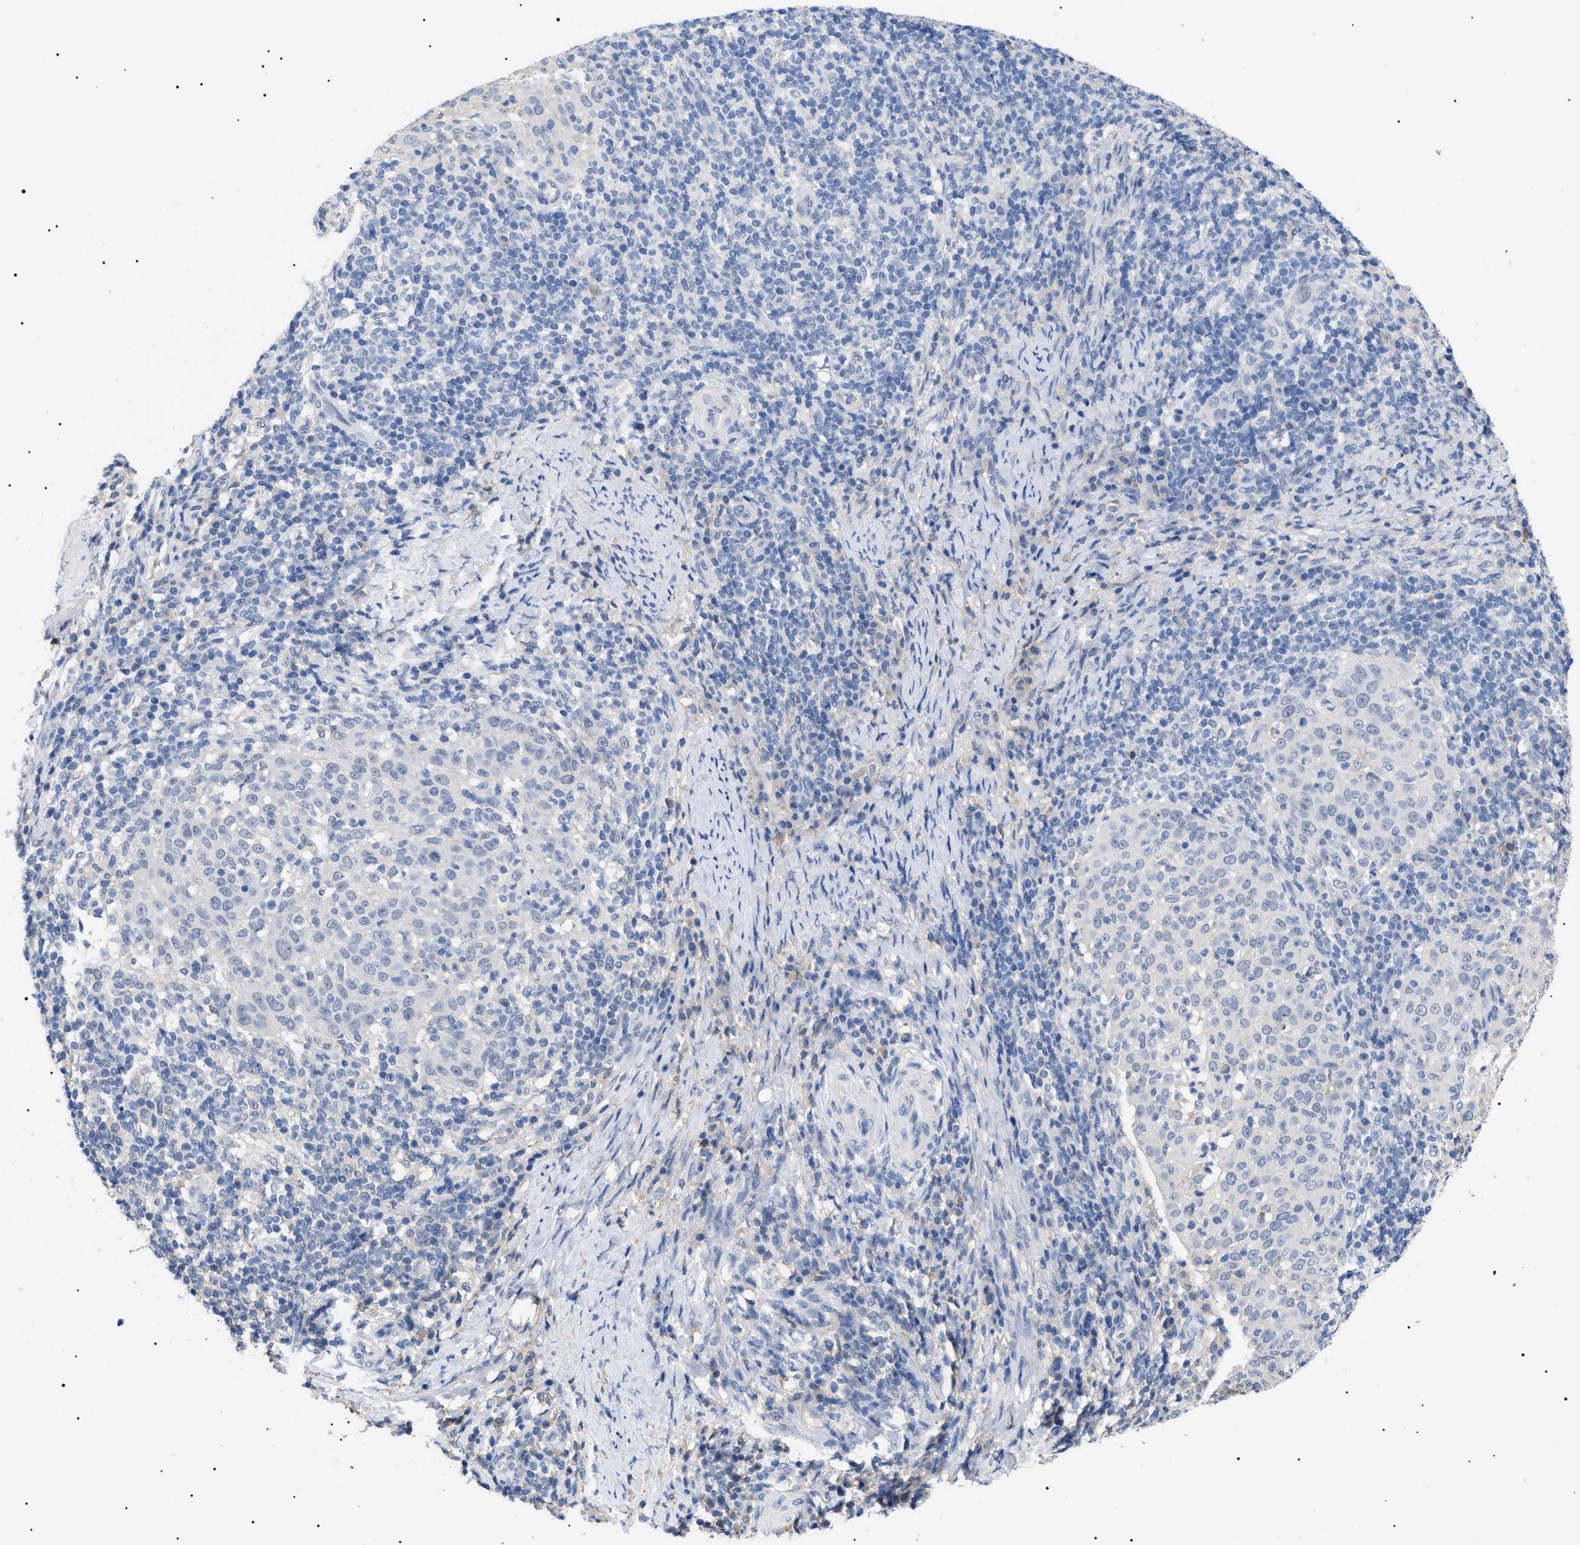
{"staining": {"intensity": "negative", "quantity": "none", "location": "none"}, "tissue": "cervical cancer", "cell_type": "Tumor cells", "image_type": "cancer", "snomed": [{"axis": "morphology", "description": "Squamous cell carcinoma, NOS"}, {"axis": "topography", "description": "Cervix"}], "caption": "Immunohistochemical staining of human cervical cancer demonstrates no significant staining in tumor cells.", "gene": "PRRT2", "patient": {"sex": "female", "age": 51}}